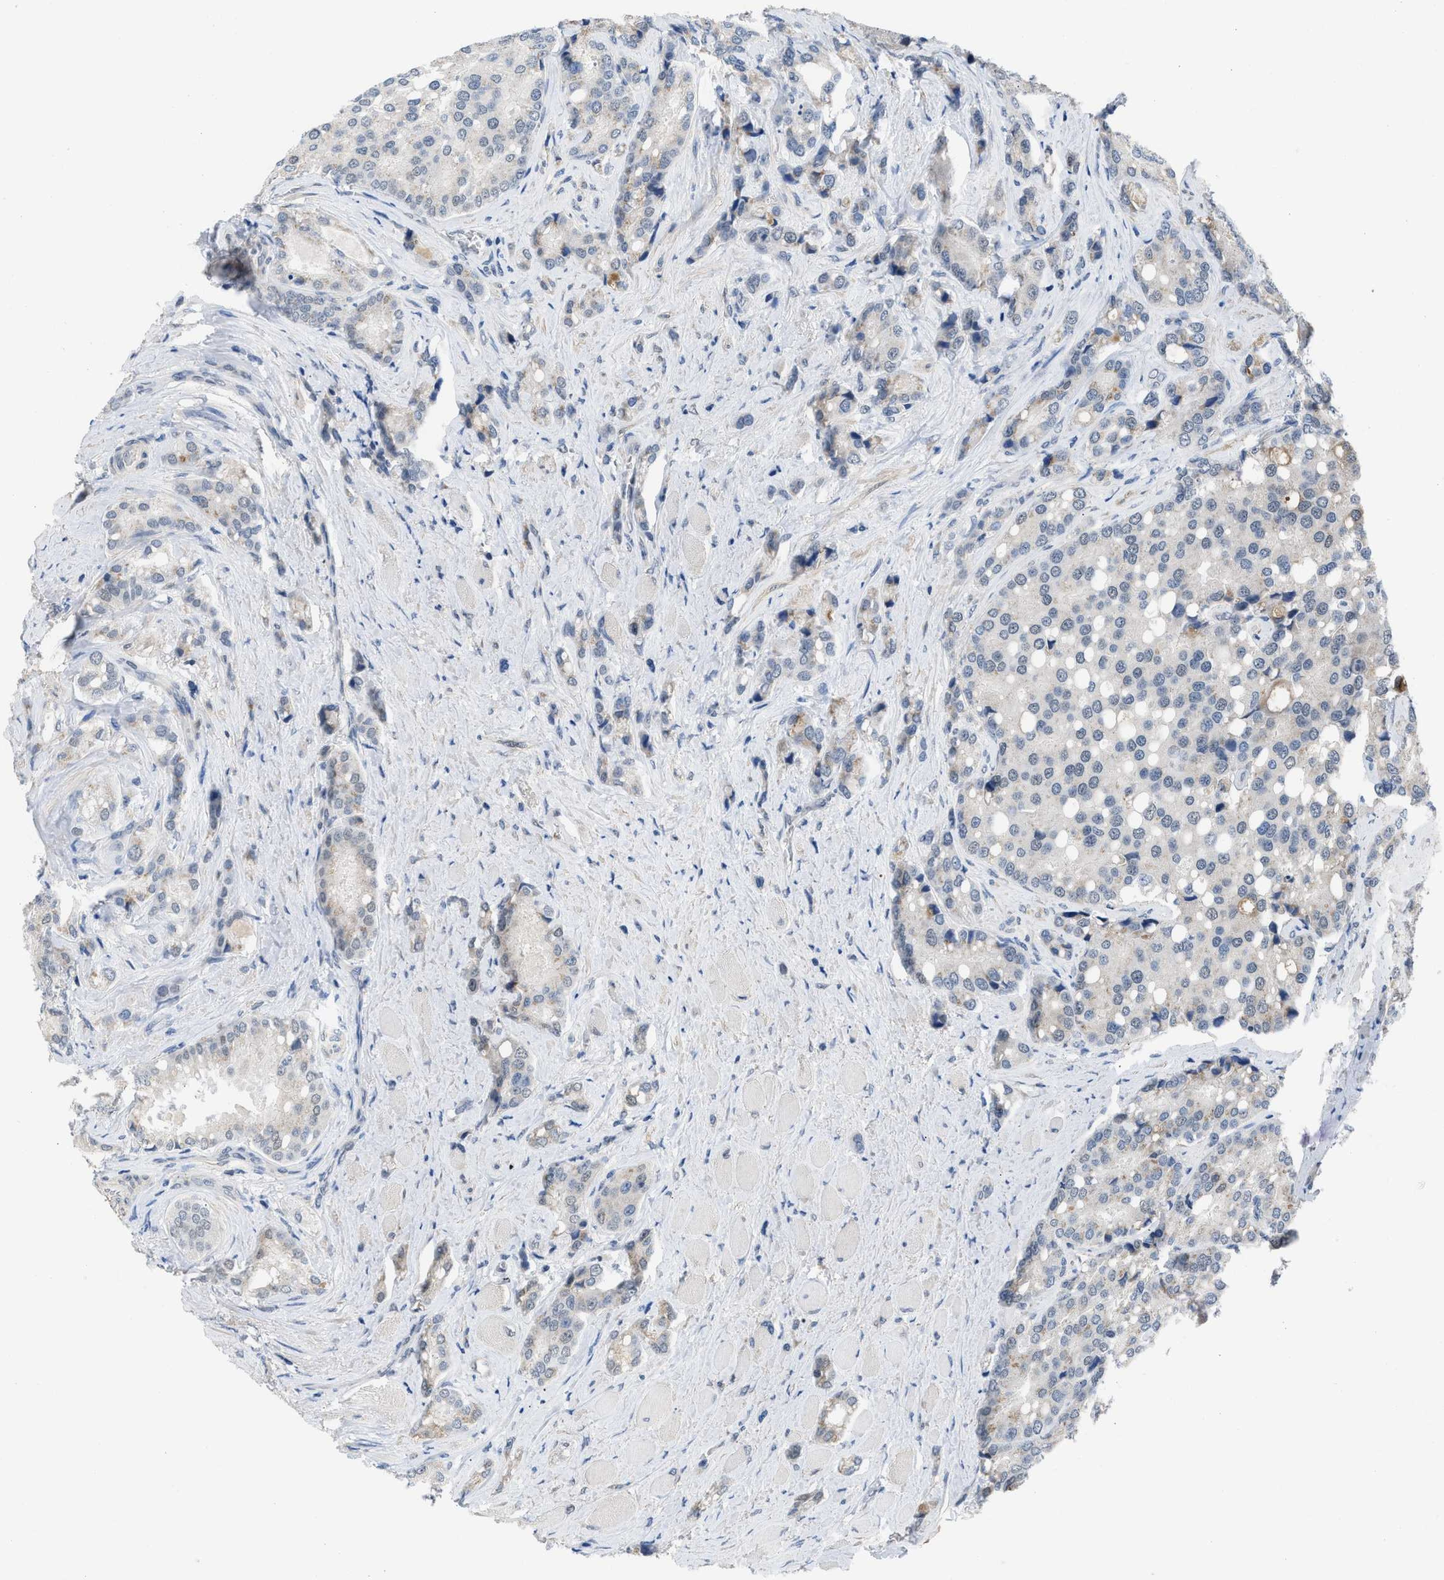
{"staining": {"intensity": "negative", "quantity": "none", "location": "none"}, "tissue": "prostate cancer", "cell_type": "Tumor cells", "image_type": "cancer", "snomed": [{"axis": "morphology", "description": "Adenocarcinoma, High grade"}, {"axis": "topography", "description": "Prostate"}], "caption": "High magnification brightfield microscopy of prostate cancer (adenocarcinoma (high-grade)) stained with DAB (3,3'-diaminobenzidine) (brown) and counterstained with hematoxylin (blue): tumor cells show no significant staining.", "gene": "TERF2IP", "patient": {"sex": "male", "age": 50}}